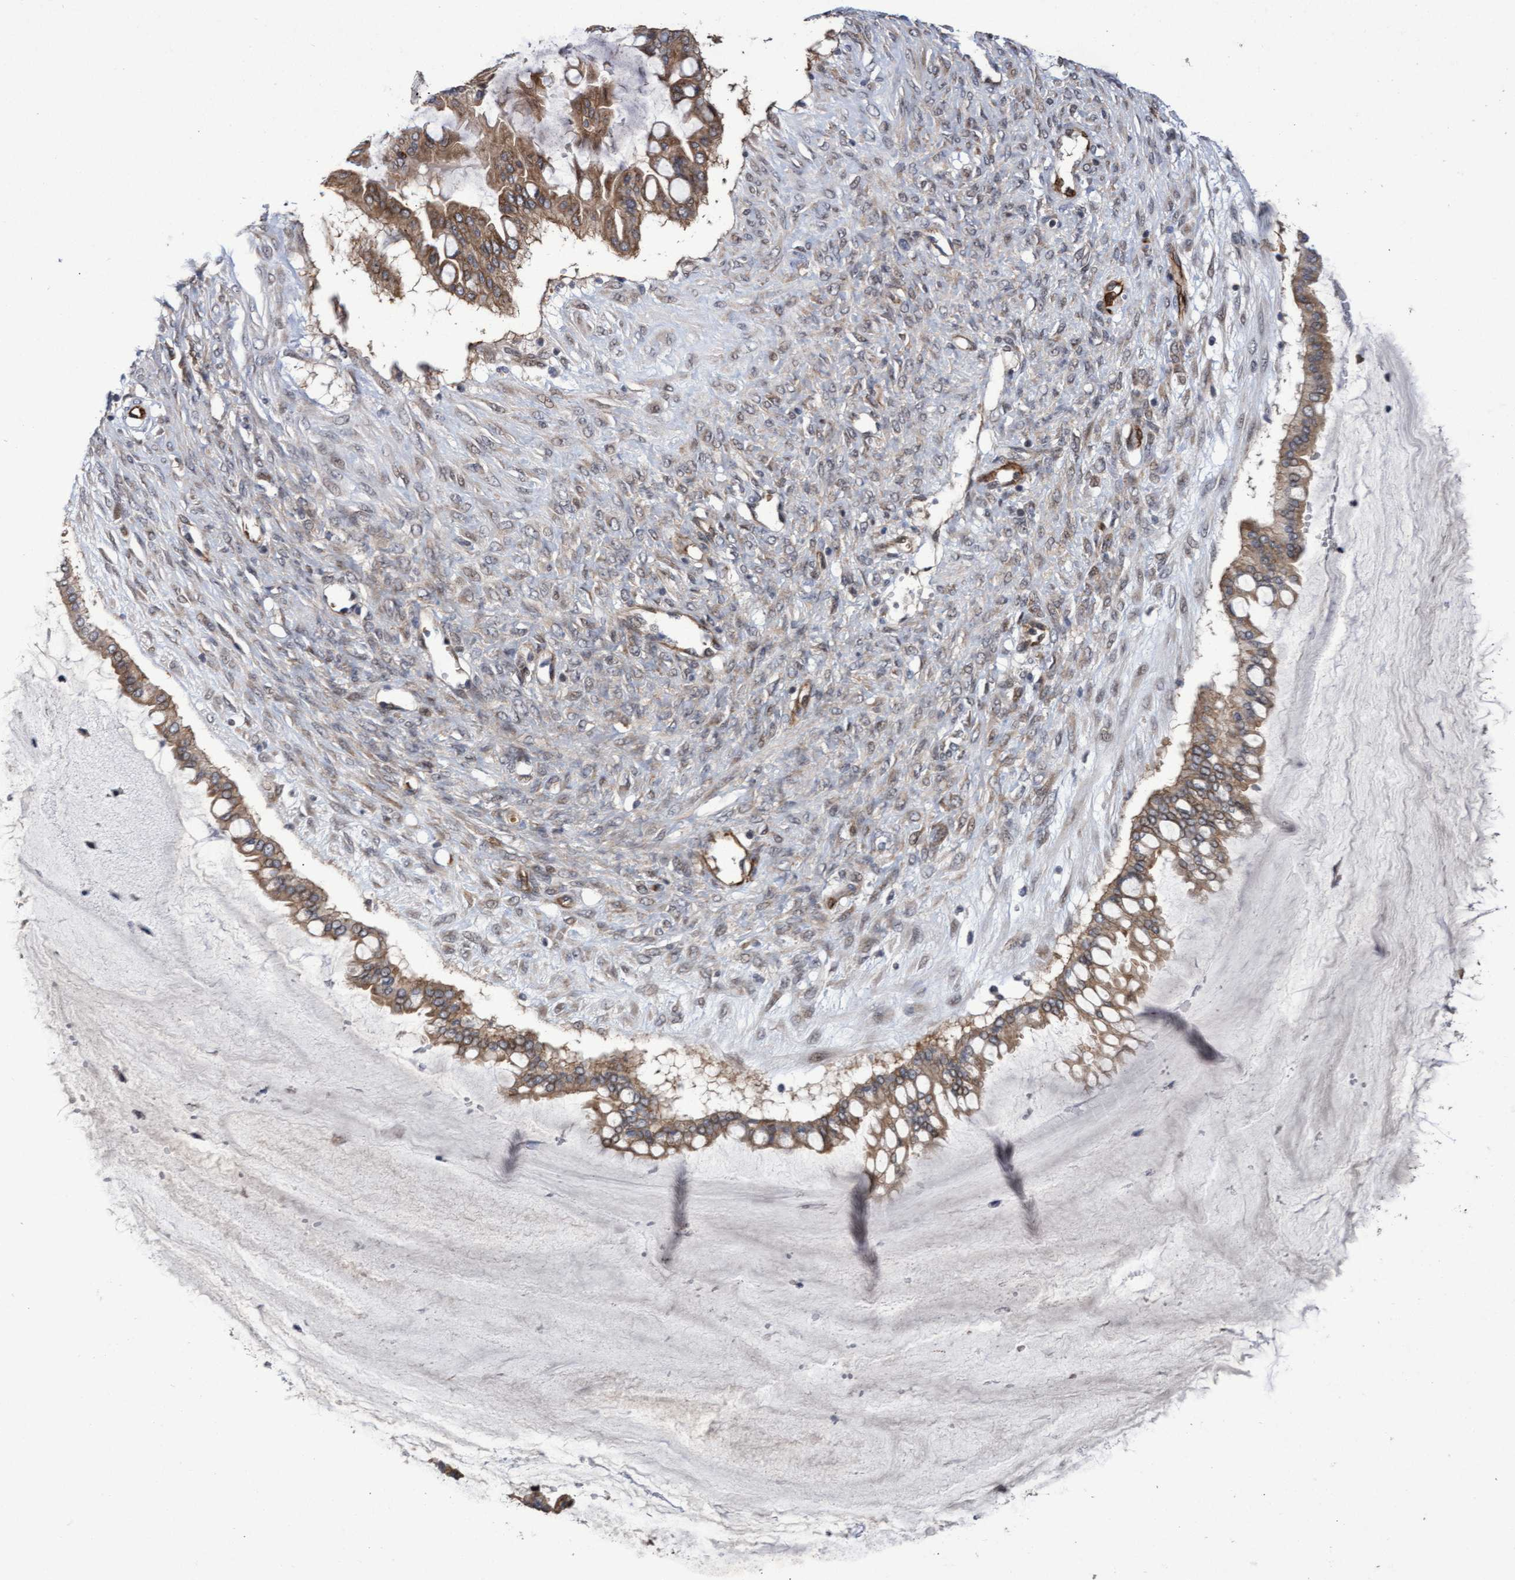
{"staining": {"intensity": "moderate", "quantity": ">75%", "location": "cytoplasmic/membranous"}, "tissue": "ovarian cancer", "cell_type": "Tumor cells", "image_type": "cancer", "snomed": [{"axis": "morphology", "description": "Cystadenocarcinoma, mucinous, NOS"}, {"axis": "topography", "description": "Ovary"}], "caption": "This is a photomicrograph of IHC staining of mucinous cystadenocarcinoma (ovarian), which shows moderate staining in the cytoplasmic/membranous of tumor cells.", "gene": "ZNF750", "patient": {"sex": "female", "age": 73}}